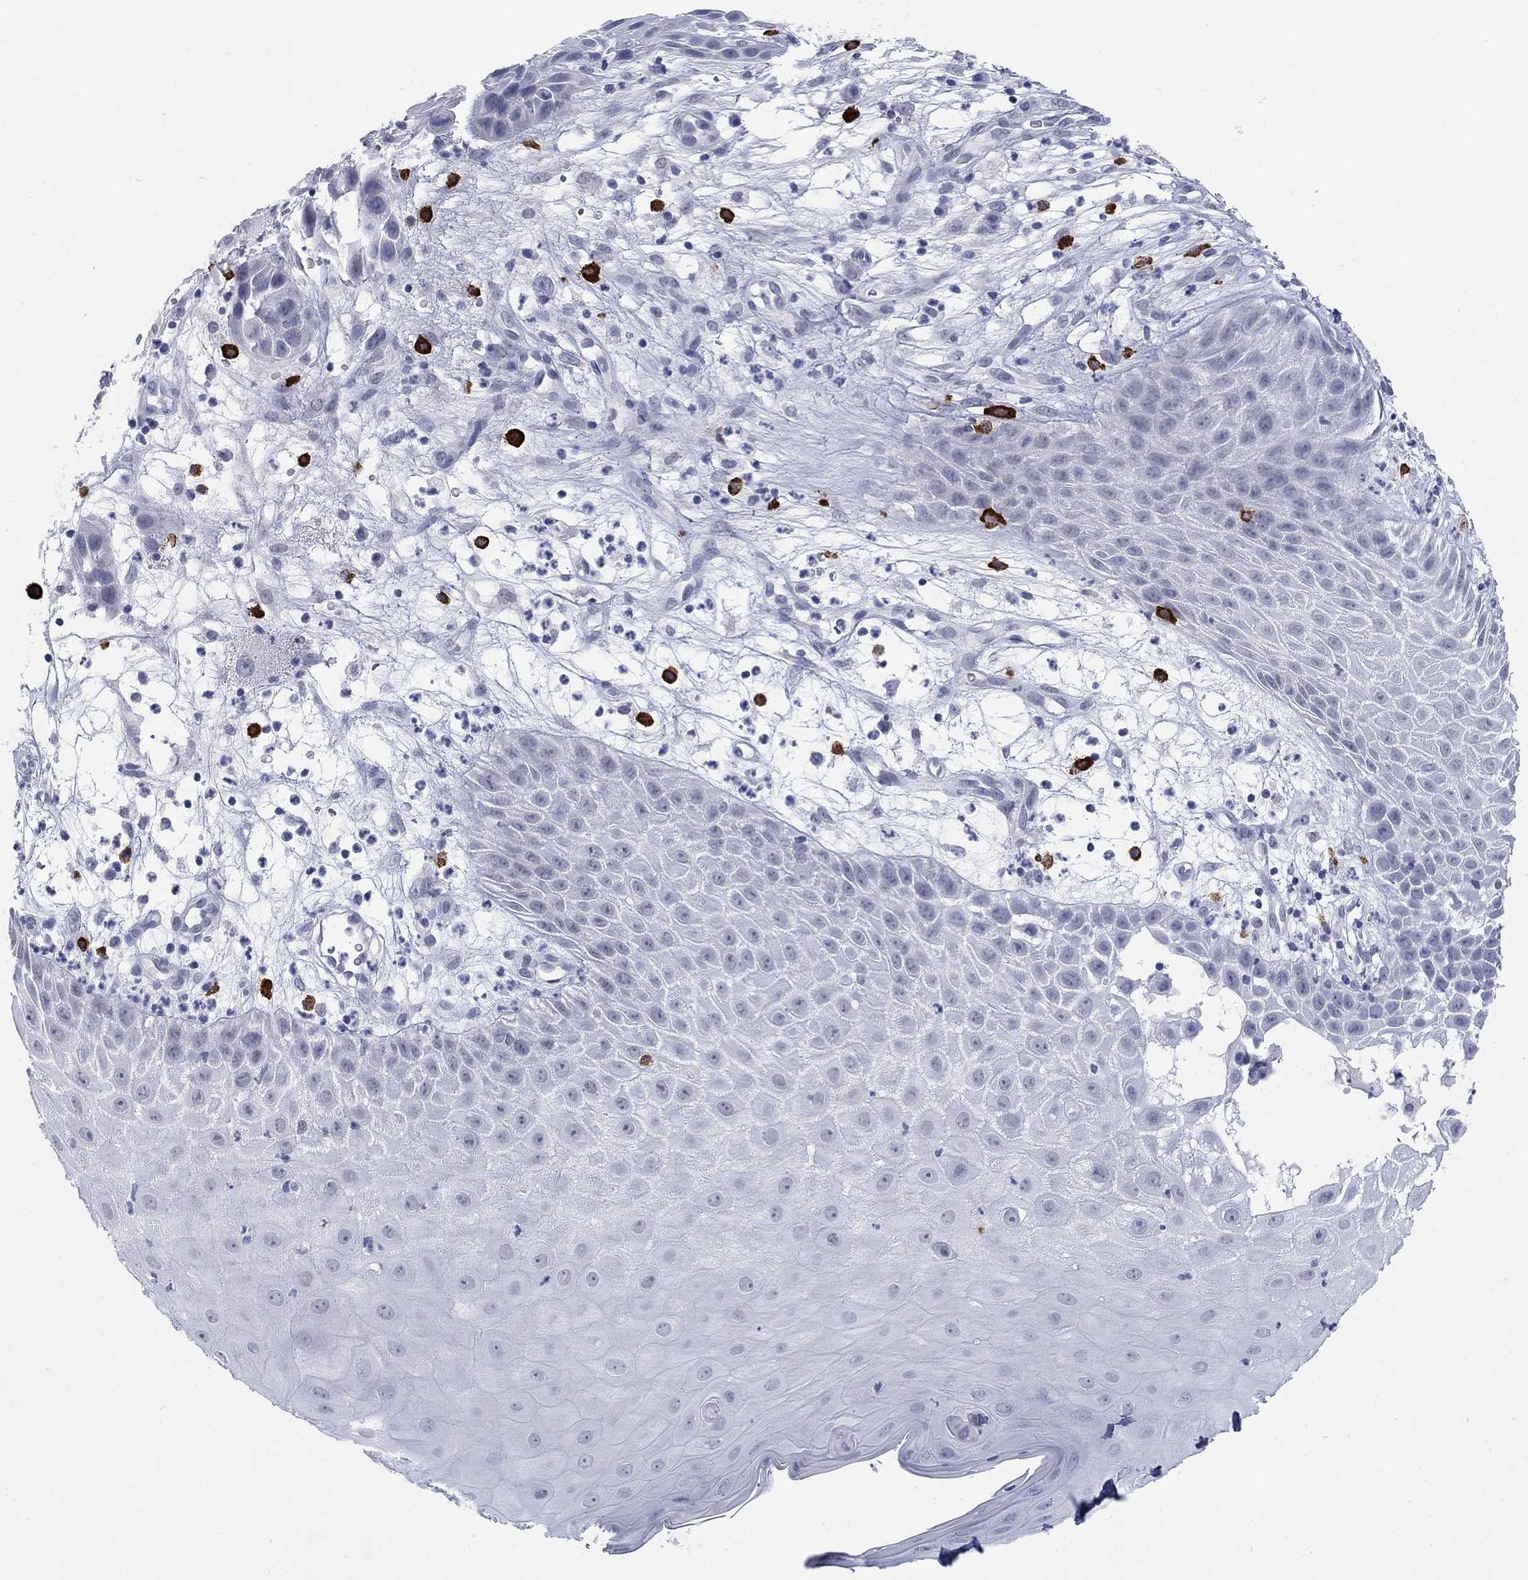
{"staining": {"intensity": "negative", "quantity": "none", "location": "none"}, "tissue": "skin cancer", "cell_type": "Tumor cells", "image_type": "cancer", "snomed": [{"axis": "morphology", "description": "Normal tissue, NOS"}, {"axis": "morphology", "description": "Squamous cell carcinoma, NOS"}, {"axis": "topography", "description": "Skin"}], "caption": "This is a histopathology image of immunohistochemistry staining of skin cancer (squamous cell carcinoma), which shows no positivity in tumor cells.", "gene": "ECEL1", "patient": {"sex": "male", "age": 79}}